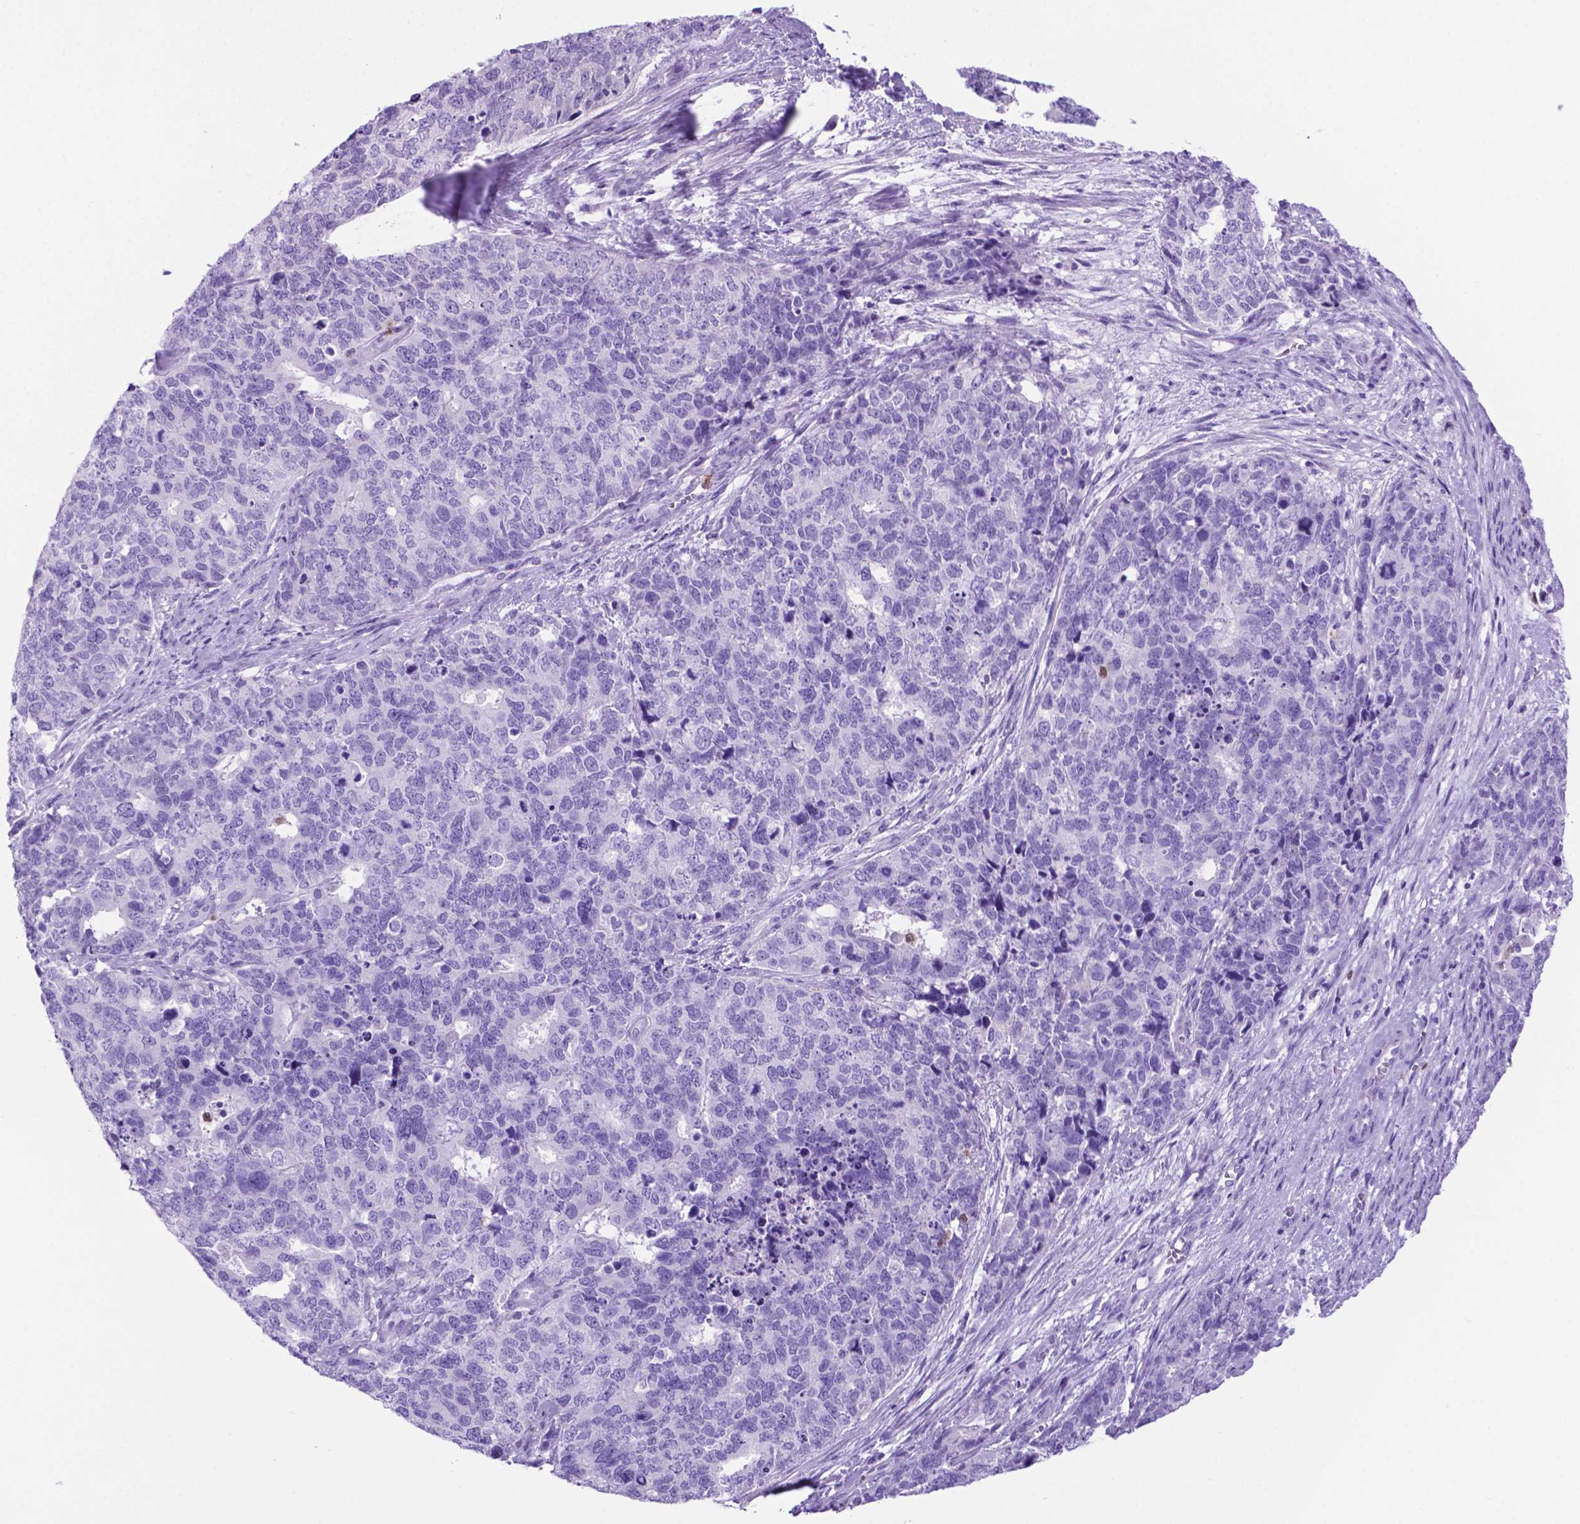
{"staining": {"intensity": "negative", "quantity": "none", "location": "none"}, "tissue": "cervical cancer", "cell_type": "Tumor cells", "image_type": "cancer", "snomed": [{"axis": "morphology", "description": "Squamous cell carcinoma, NOS"}, {"axis": "topography", "description": "Cervix"}], "caption": "This photomicrograph is of cervical cancer stained with IHC to label a protein in brown with the nuclei are counter-stained blue. There is no staining in tumor cells.", "gene": "LZTR1", "patient": {"sex": "female", "age": 63}}